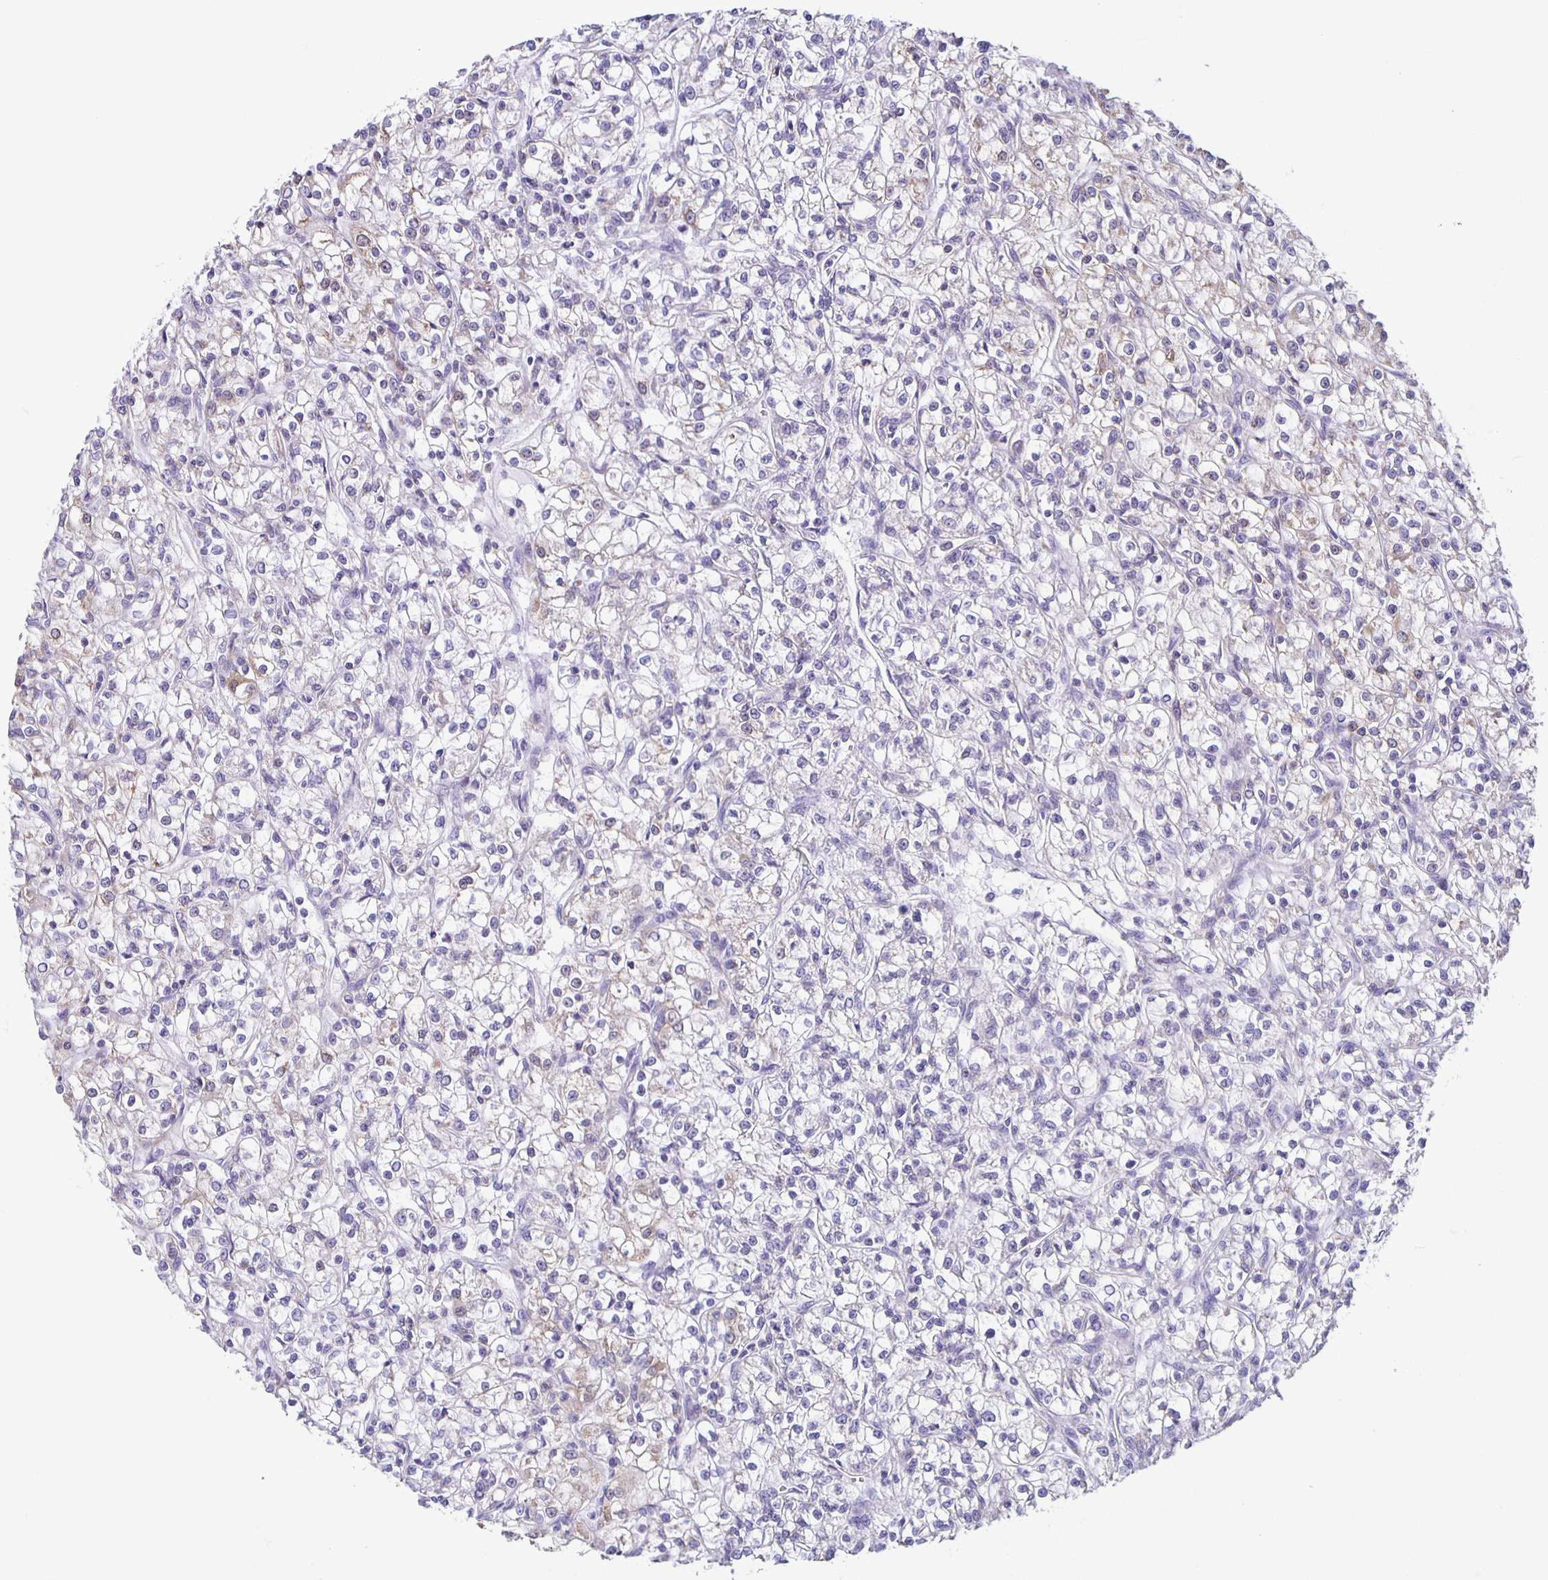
{"staining": {"intensity": "weak", "quantity": "<25%", "location": "cytoplasmic/membranous"}, "tissue": "renal cancer", "cell_type": "Tumor cells", "image_type": "cancer", "snomed": [{"axis": "morphology", "description": "Adenocarcinoma, NOS"}, {"axis": "topography", "description": "Kidney"}], "caption": "DAB (3,3'-diaminobenzidine) immunohistochemical staining of renal cancer exhibits no significant positivity in tumor cells.", "gene": "TPPP", "patient": {"sex": "female", "age": 59}}